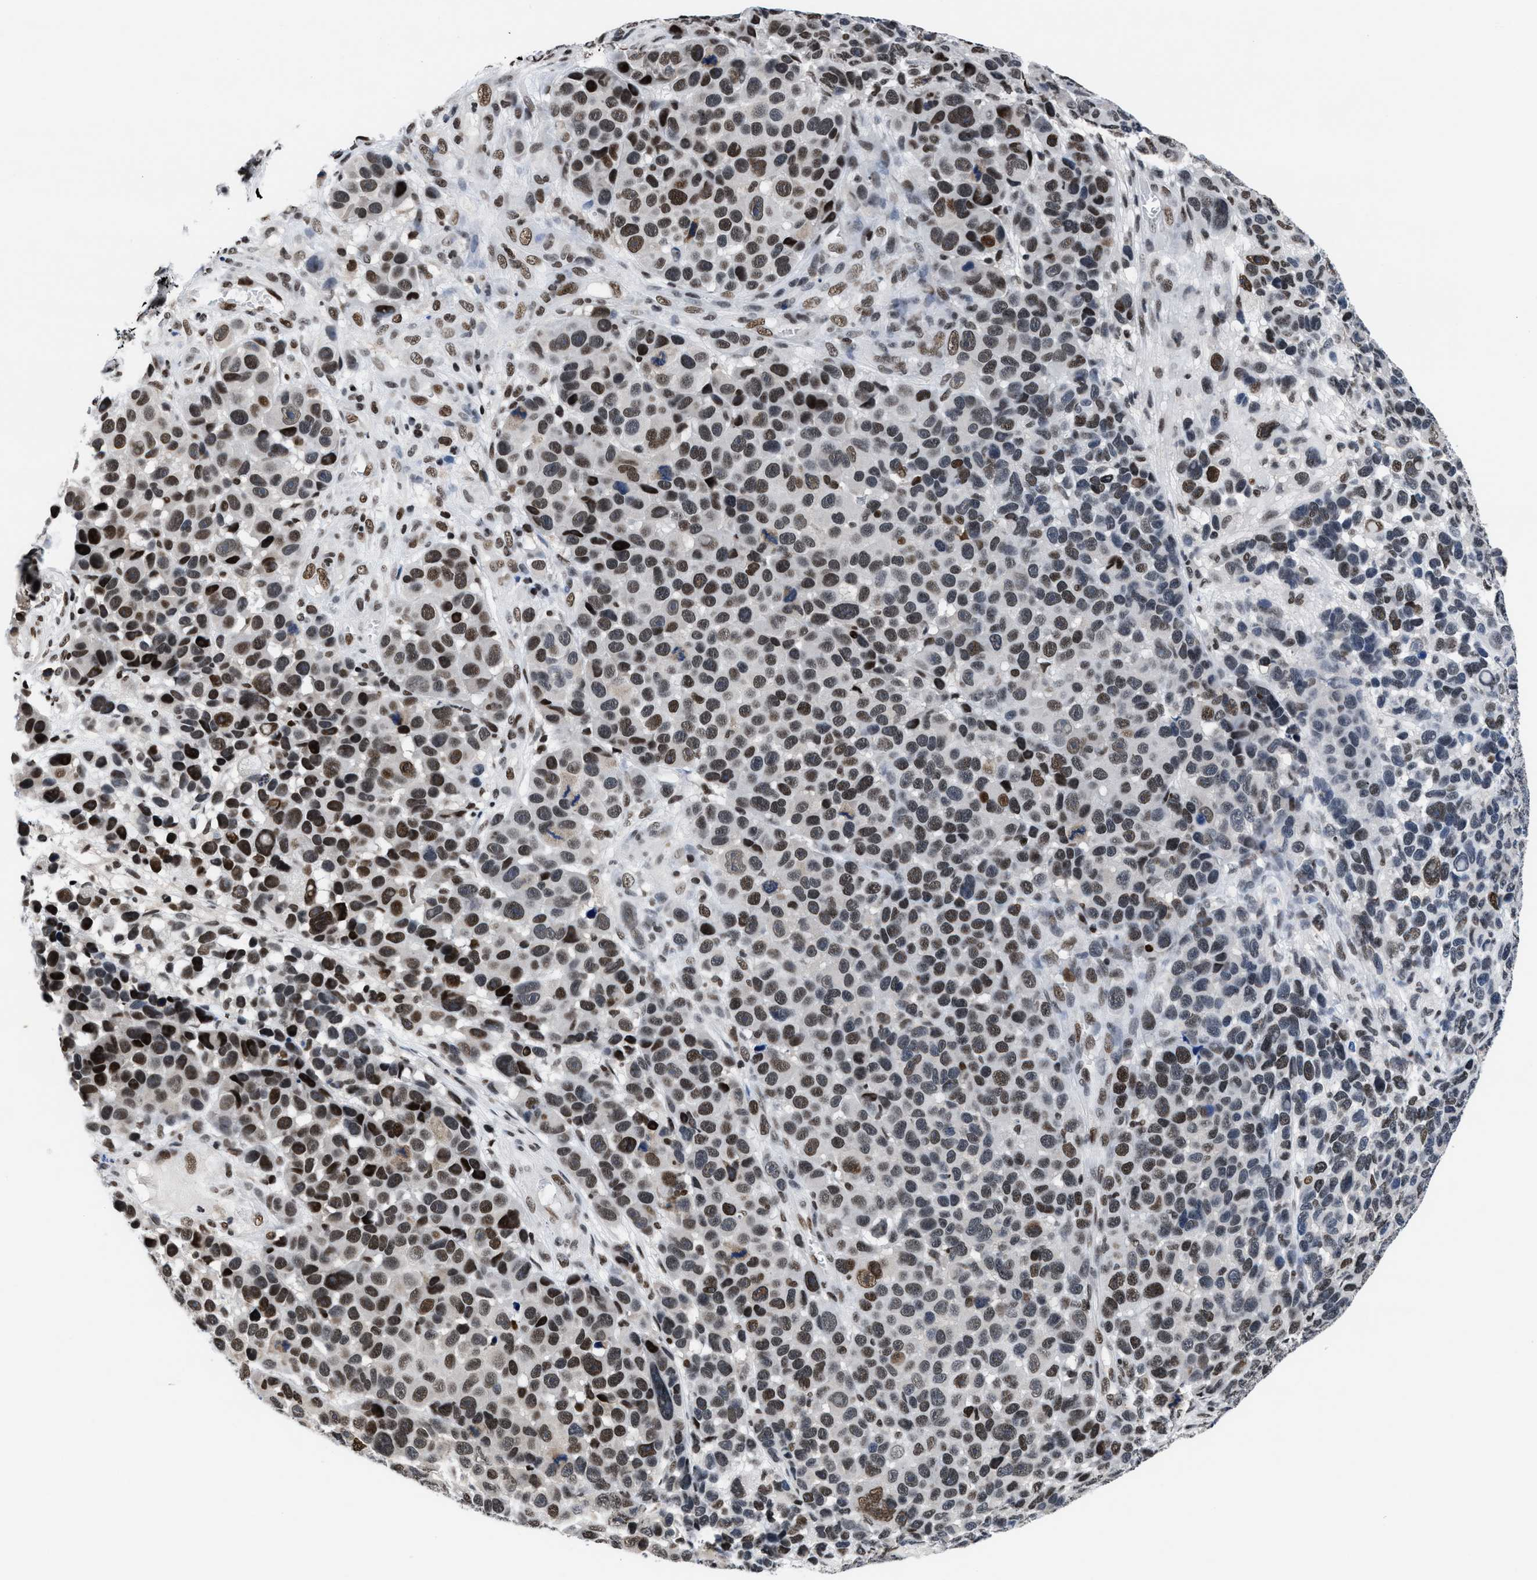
{"staining": {"intensity": "strong", "quantity": "25%-75%", "location": "nuclear"}, "tissue": "melanoma", "cell_type": "Tumor cells", "image_type": "cancer", "snomed": [{"axis": "morphology", "description": "Malignant melanoma, NOS"}, {"axis": "topography", "description": "Skin"}], "caption": "An immunohistochemistry (IHC) histopathology image of neoplastic tissue is shown. Protein staining in brown highlights strong nuclear positivity in melanoma within tumor cells.", "gene": "WDR81", "patient": {"sex": "male", "age": 53}}